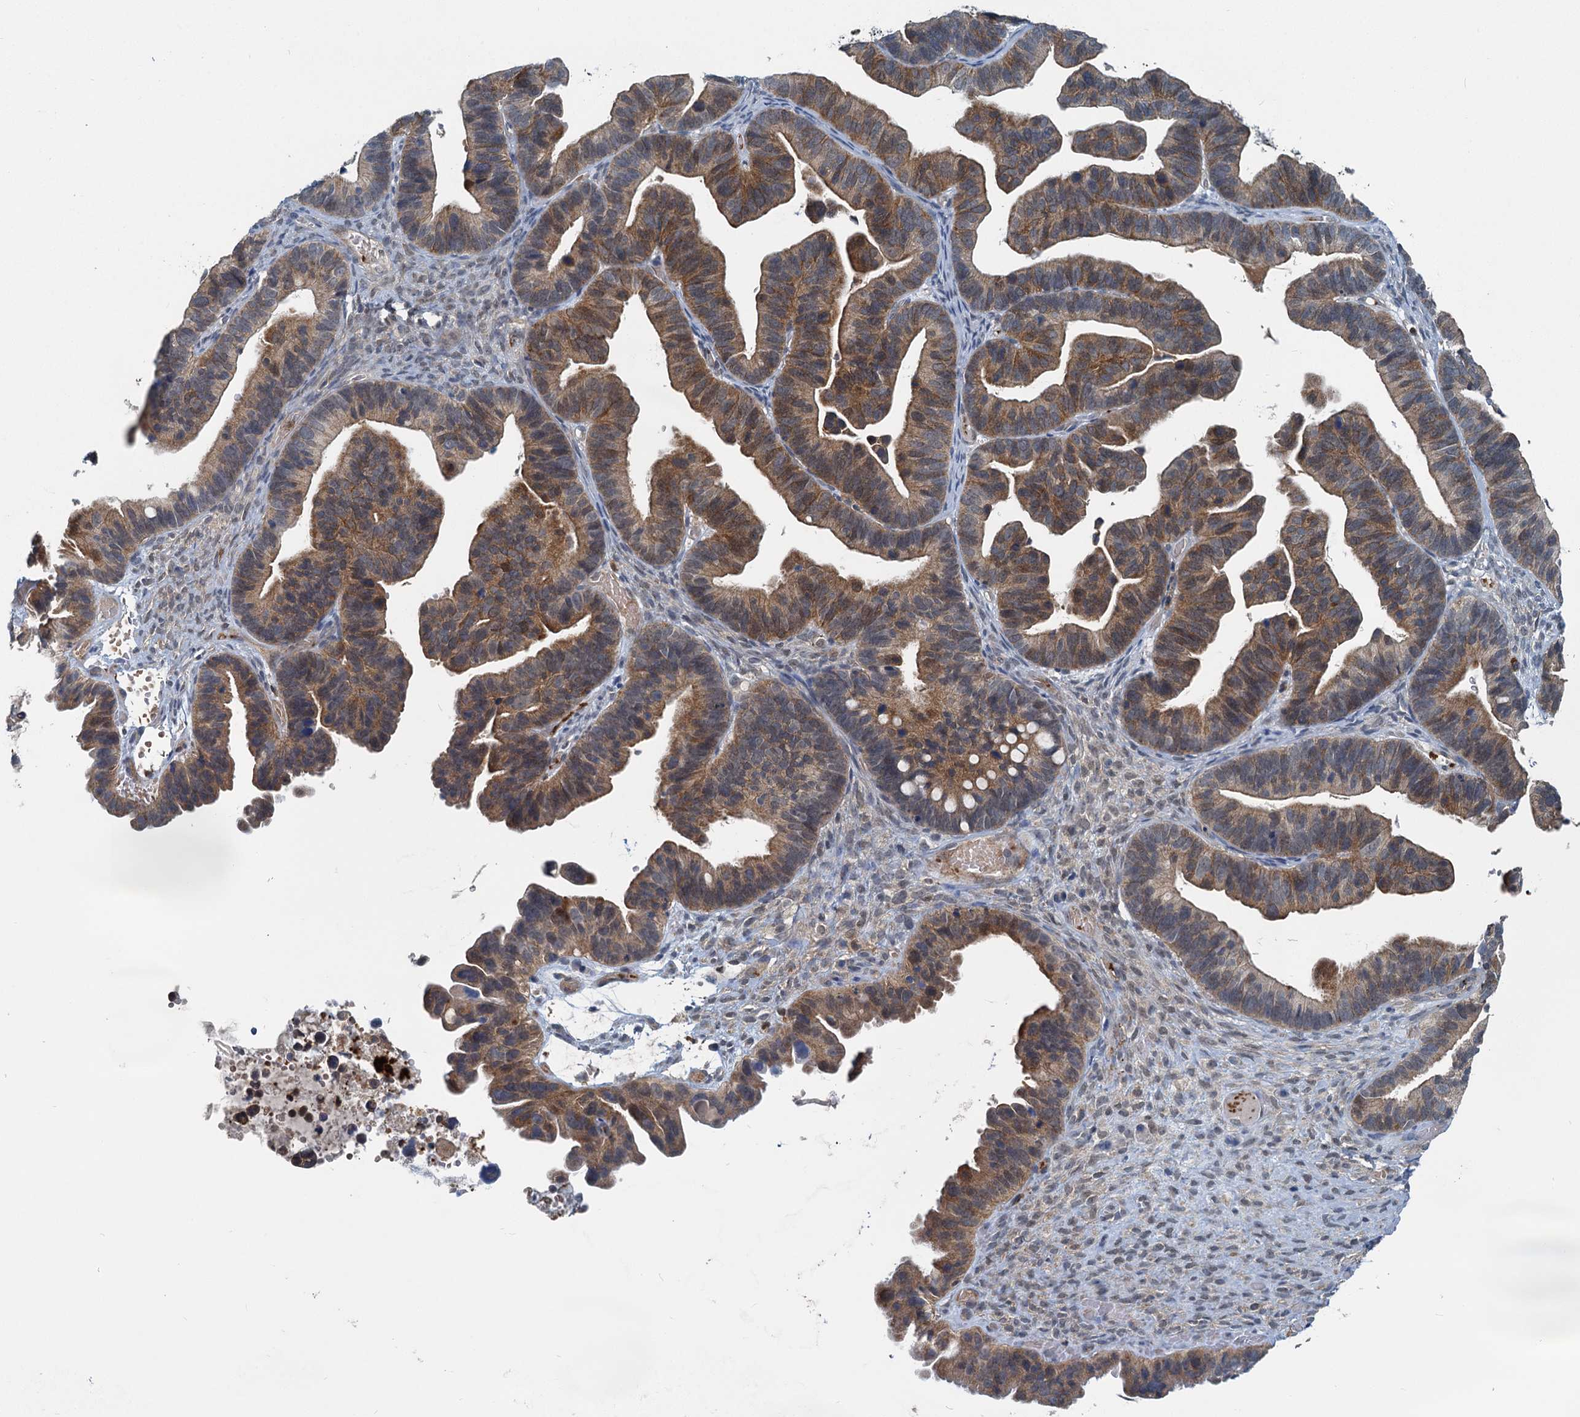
{"staining": {"intensity": "moderate", "quantity": ">75%", "location": "cytoplasmic/membranous"}, "tissue": "ovarian cancer", "cell_type": "Tumor cells", "image_type": "cancer", "snomed": [{"axis": "morphology", "description": "Cystadenocarcinoma, serous, NOS"}, {"axis": "topography", "description": "Ovary"}], "caption": "Ovarian cancer tissue shows moderate cytoplasmic/membranous staining in approximately >75% of tumor cells, visualized by immunohistochemistry. (DAB IHC with brightfield microscopy, high magnification).", "gene": "GCLM", "patient": {"sex": "female", "age": 56}}